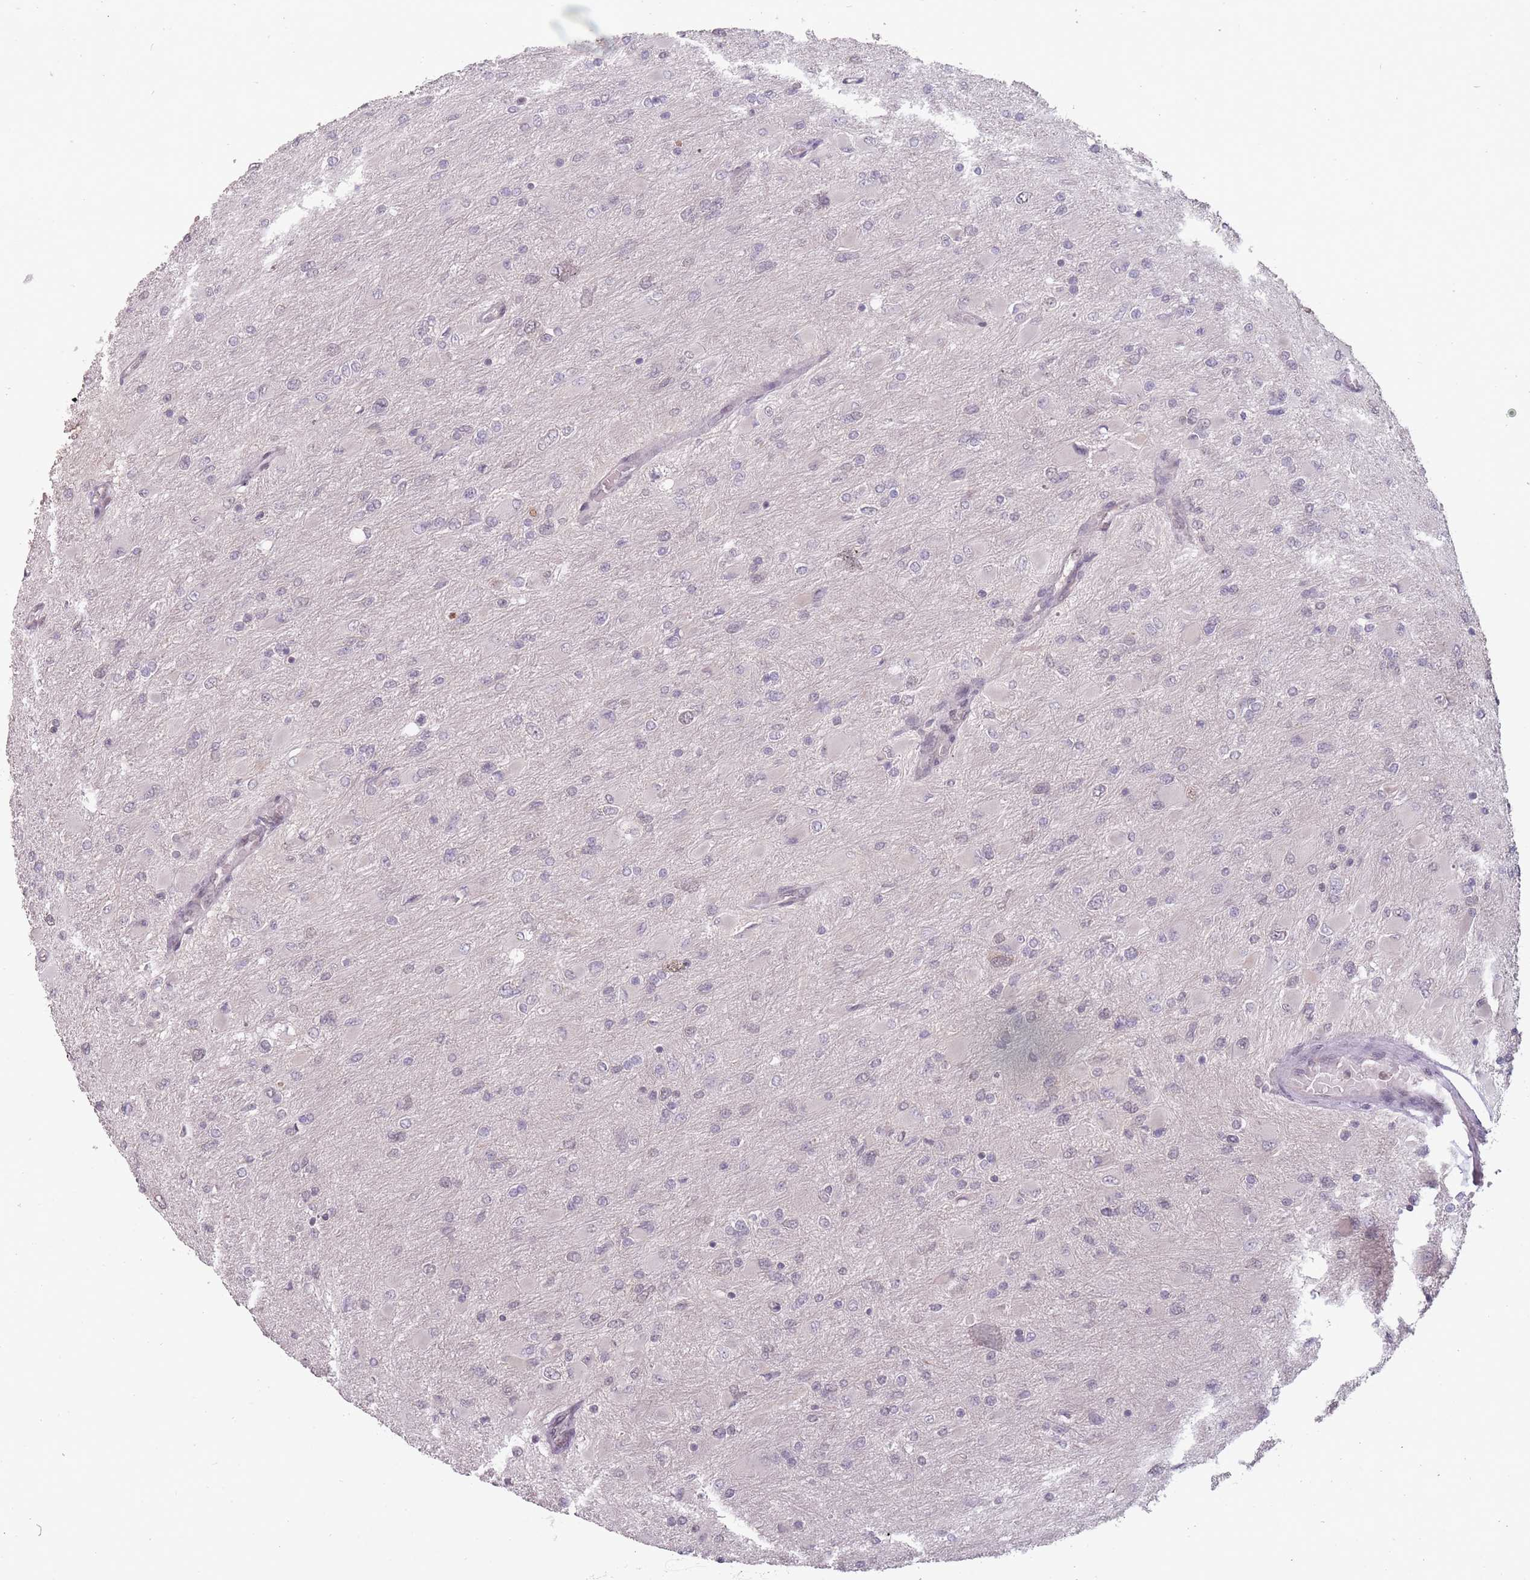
{"staining": {"intensity": "negative", "quantity": "none", "location": "none"}, "tissue": "glioma", "cell_type": "Tumor cells", "image_type": "cancer", "snomed": [{"axis": "morphology", "description": "Glioma, malignant, High grade"}, {"axis": "topography", "description": "Cerebral cortex"}], "caption": "An immunohistochemistry histopathology image of glioma is shown. There is no staining in tumor cells of glioma.", "gene": "TMED3", "patient": {"sex": "female", "age": 36}}